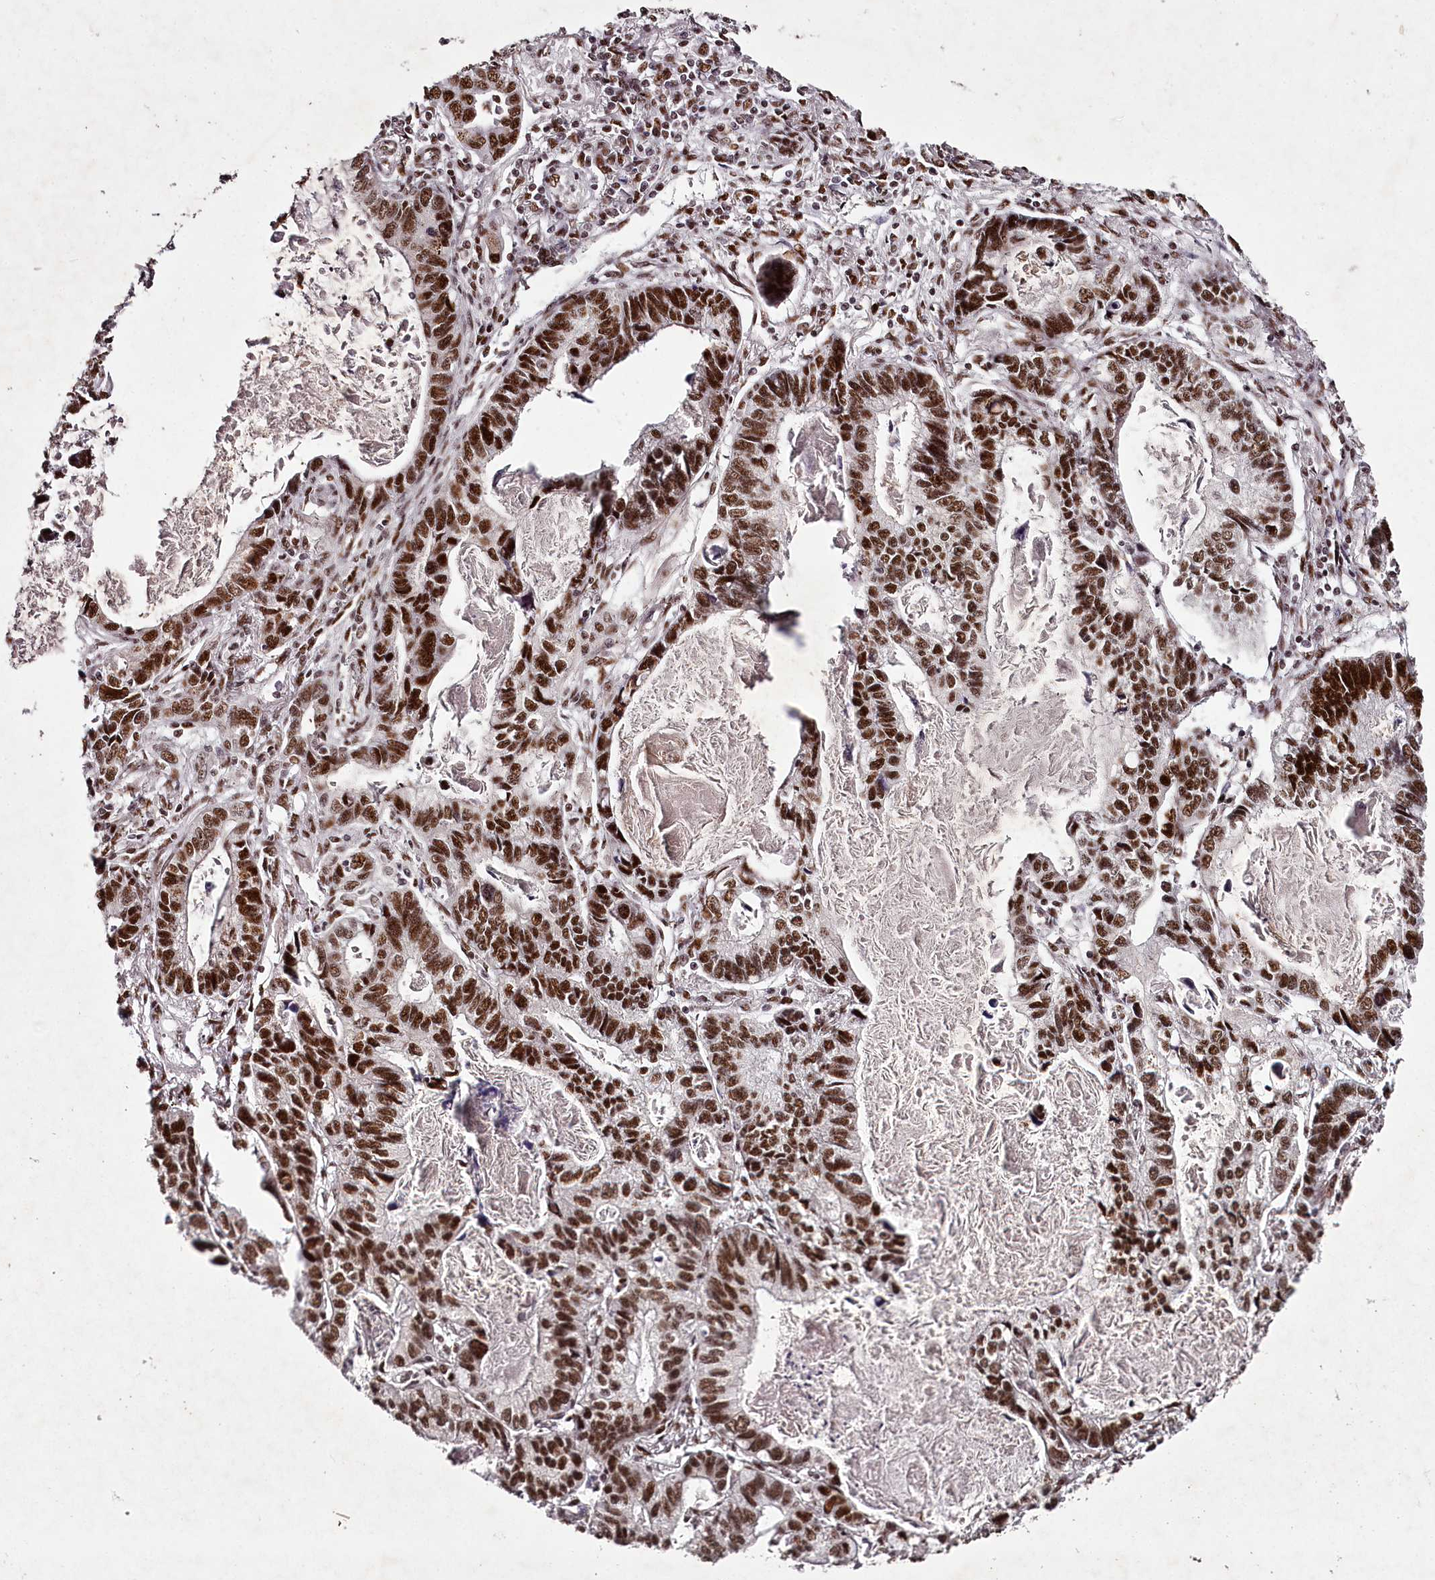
{"staining": {"intensity": "strong", "quantity": ">75%", "location": "nuclear"}, "tissue": "lung cancer", "cell_type": "Tumor cells", "image_type": "cancer", "snomed": [{"axis": "morphology", "description": "Adenocarcinoma, NOS"}, {"axis": "topography", "description": "Lung"}], "caption": "Lung cancer stained with a protein marker displays strong staining in tumor cells.", "gene": "PSPC1", "patient": {"sex": "male", "age": 67}}